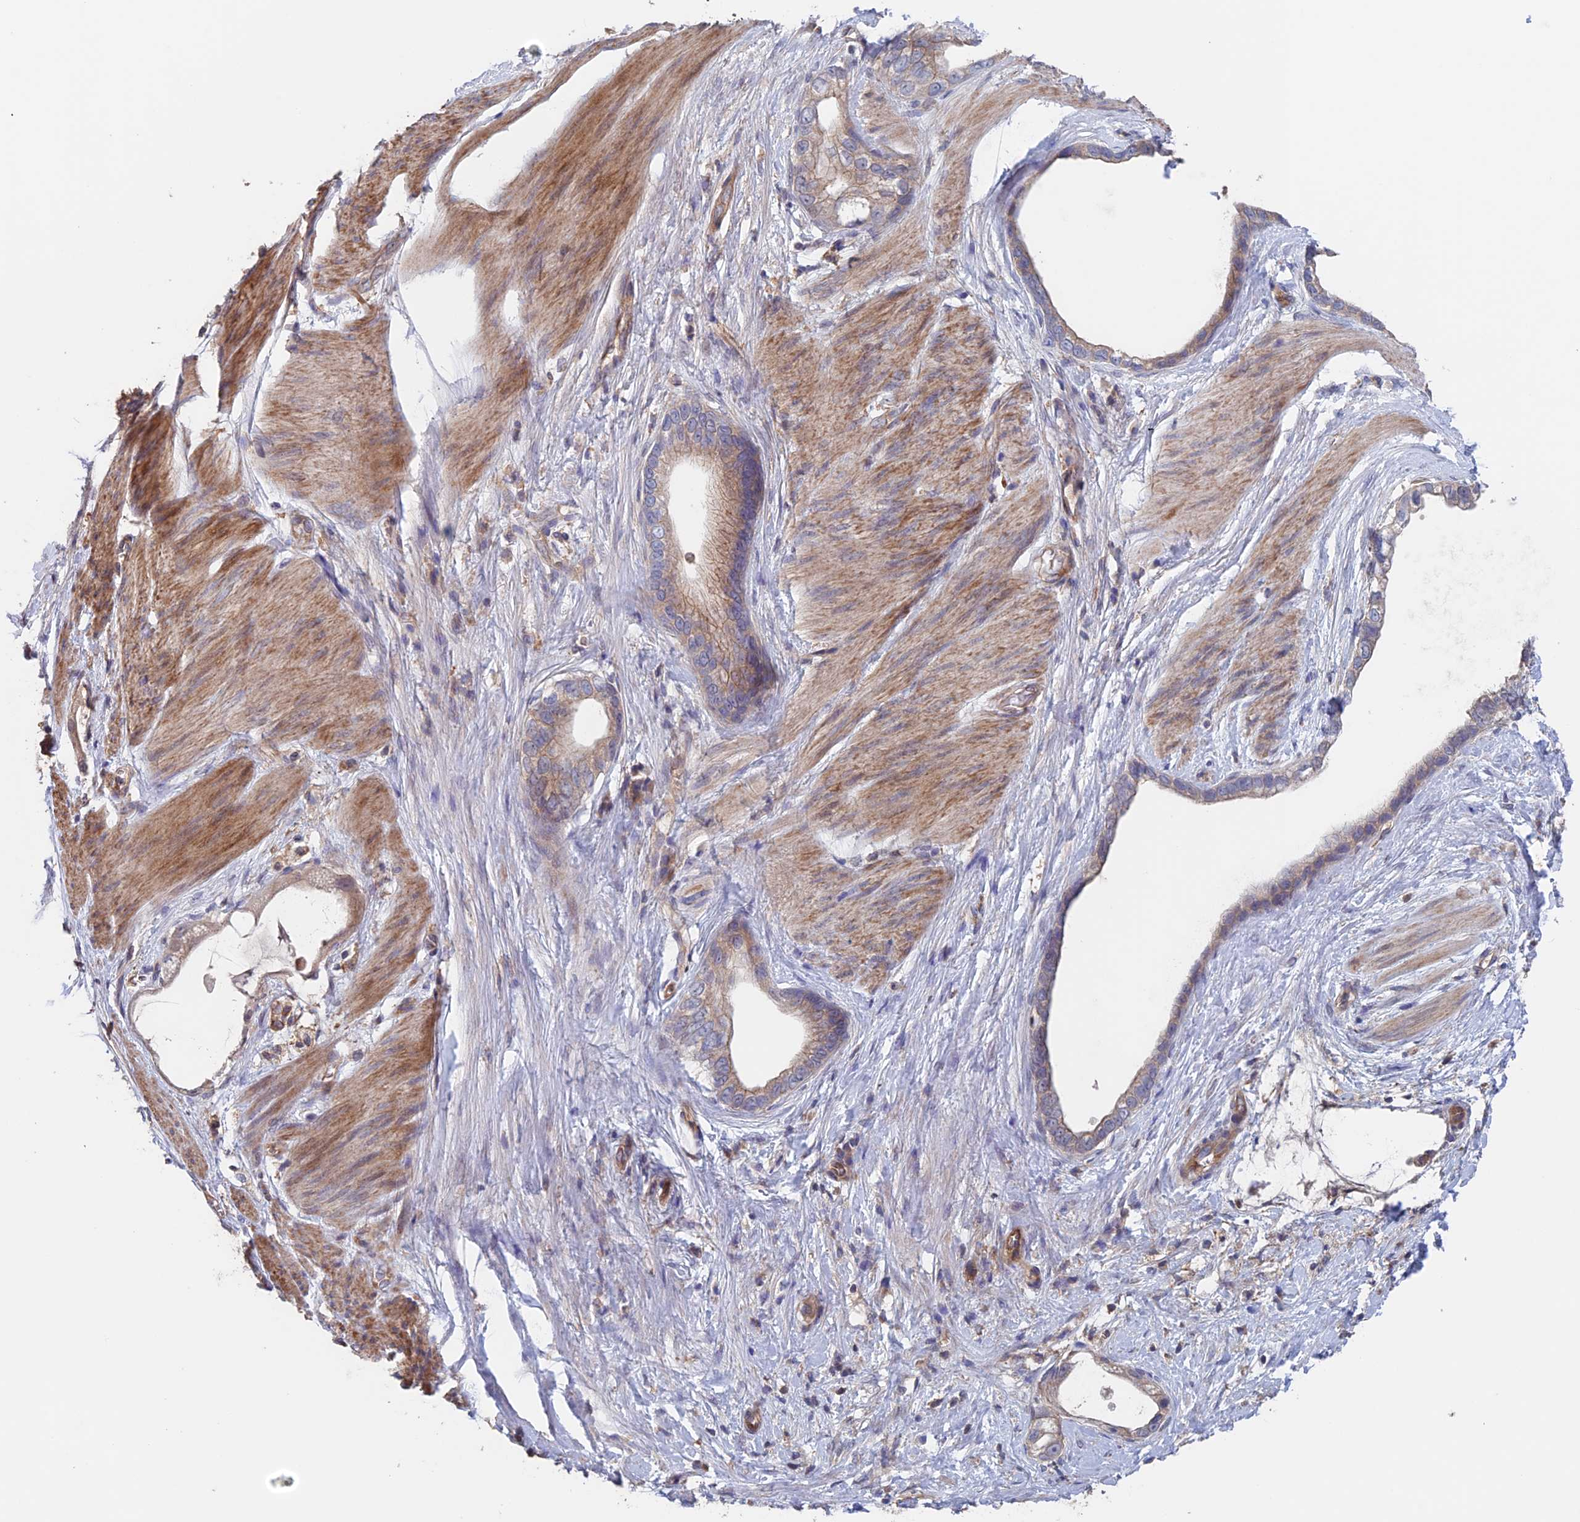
{"staining": {"intensity": "weak", "quantity": "<25%", "location": "cytoplasmic/membranous"}, "tissue": "stomach cancer", "cell_type": "Tumor cells", "image_type": "cancer", "snomed": [{"axis": "morphology", "description": "Adenocarcinoma, NOS"}, {"axis": "topography", "description": "Stomach"}], "caption": "Immunohistochemistry image of neoplastic tissue: stomach cancer (adenocarcinoma) stained with DAB shows no significant protein staining in tumor cells.", "gene": "NUDT16L1", "patient": {"sex": "male", "age": 55}}